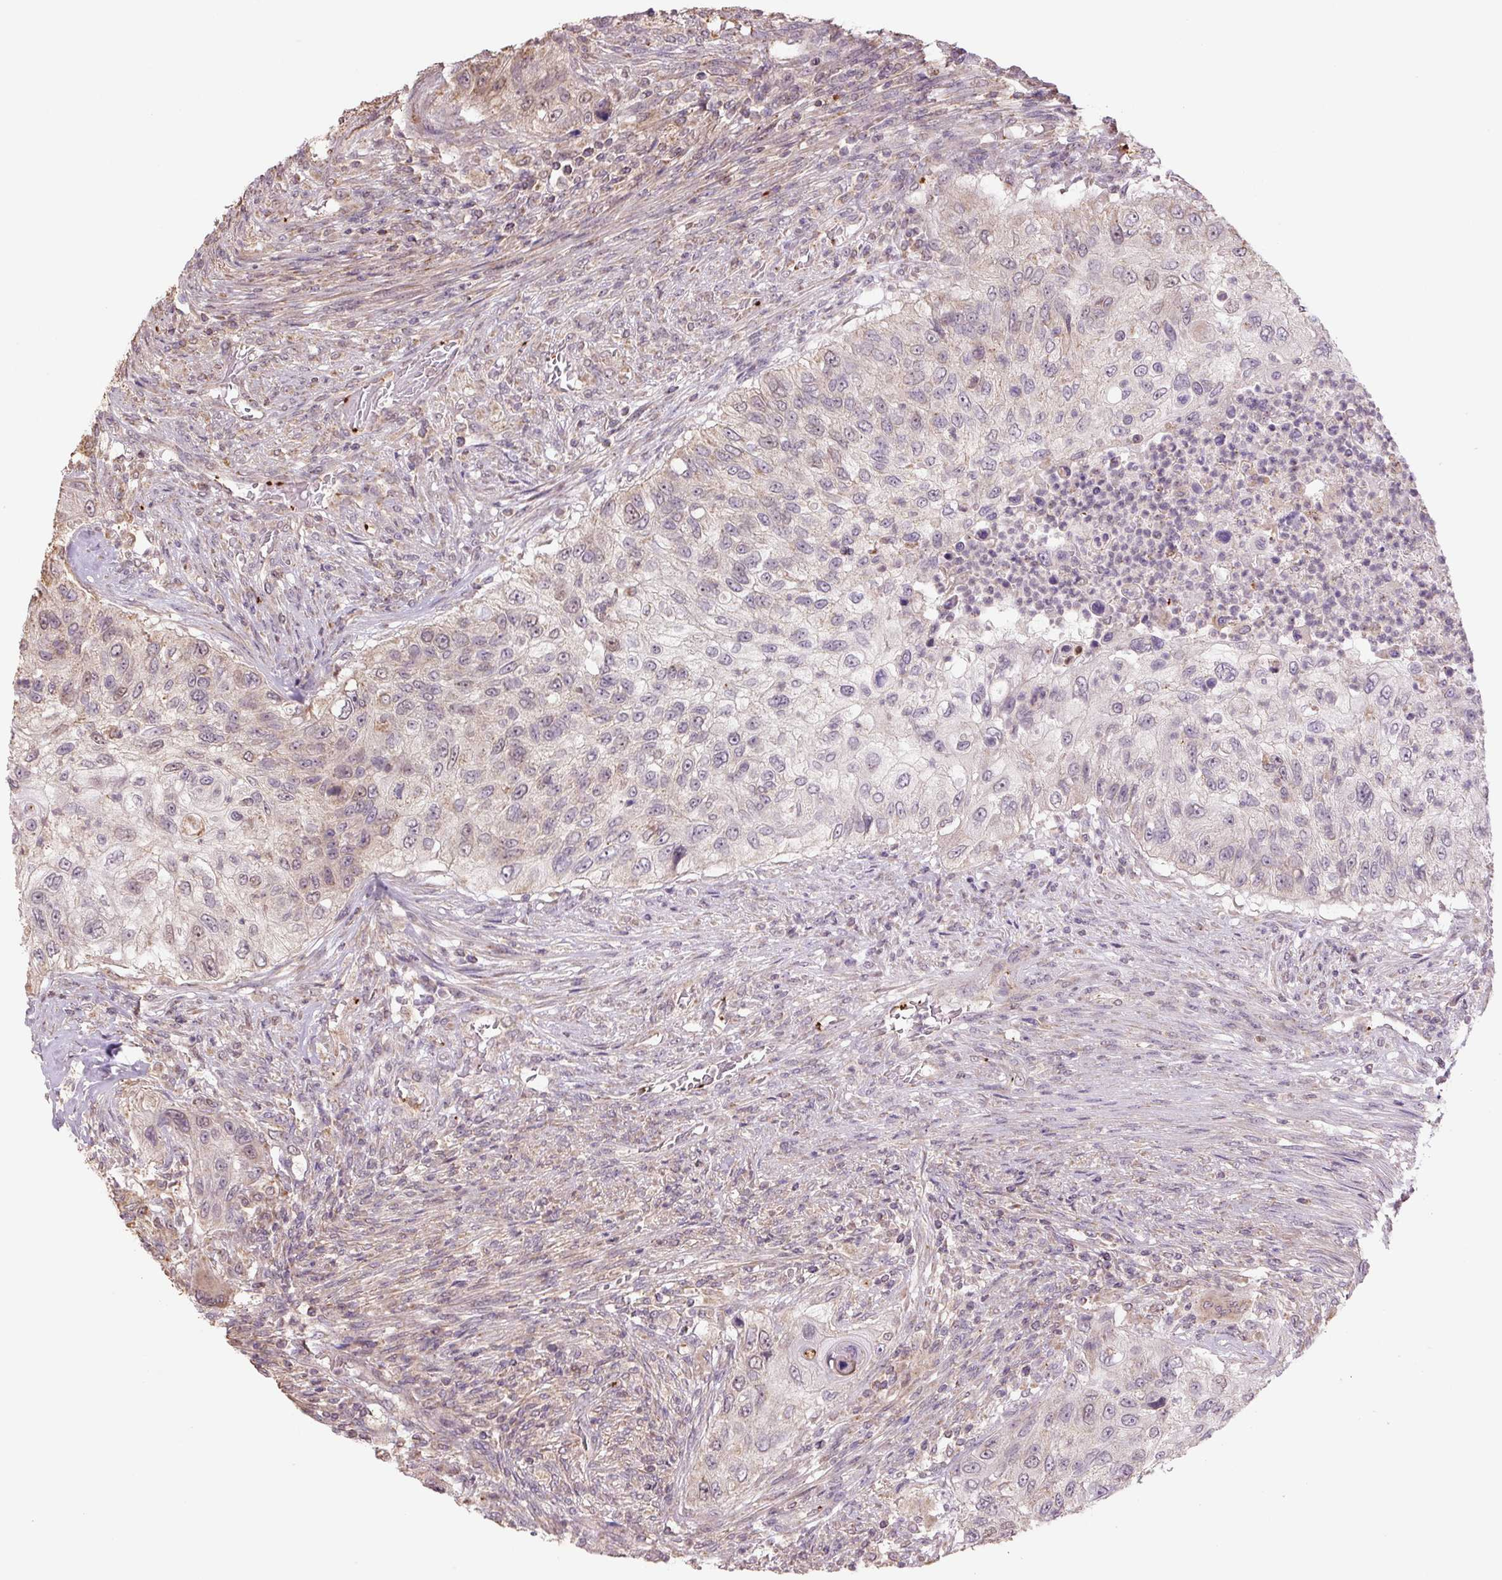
{"staining": {"intensity": "weak", "quantity": "25%-75%", "location": "cytoplasmic/membranous,nuclear"}, "tissue": "urothelial cancer", "cell_type": "Tumor cells", "image_type": "cancer", "snomed": [{"axis": "morphology", "description": "Urothelial carcinoma, High grade"}, {"axis": "topography", "description": "Urinary bladder"}], "caption": "A micrograph of human high-grade urothelial carcinoma stained for a protein displays weak cytoplasmic/membranous and nuclear brown staining in tumor cells.", "gene": "TMEM160", "patient": {"sex": "female", "age": 60}}